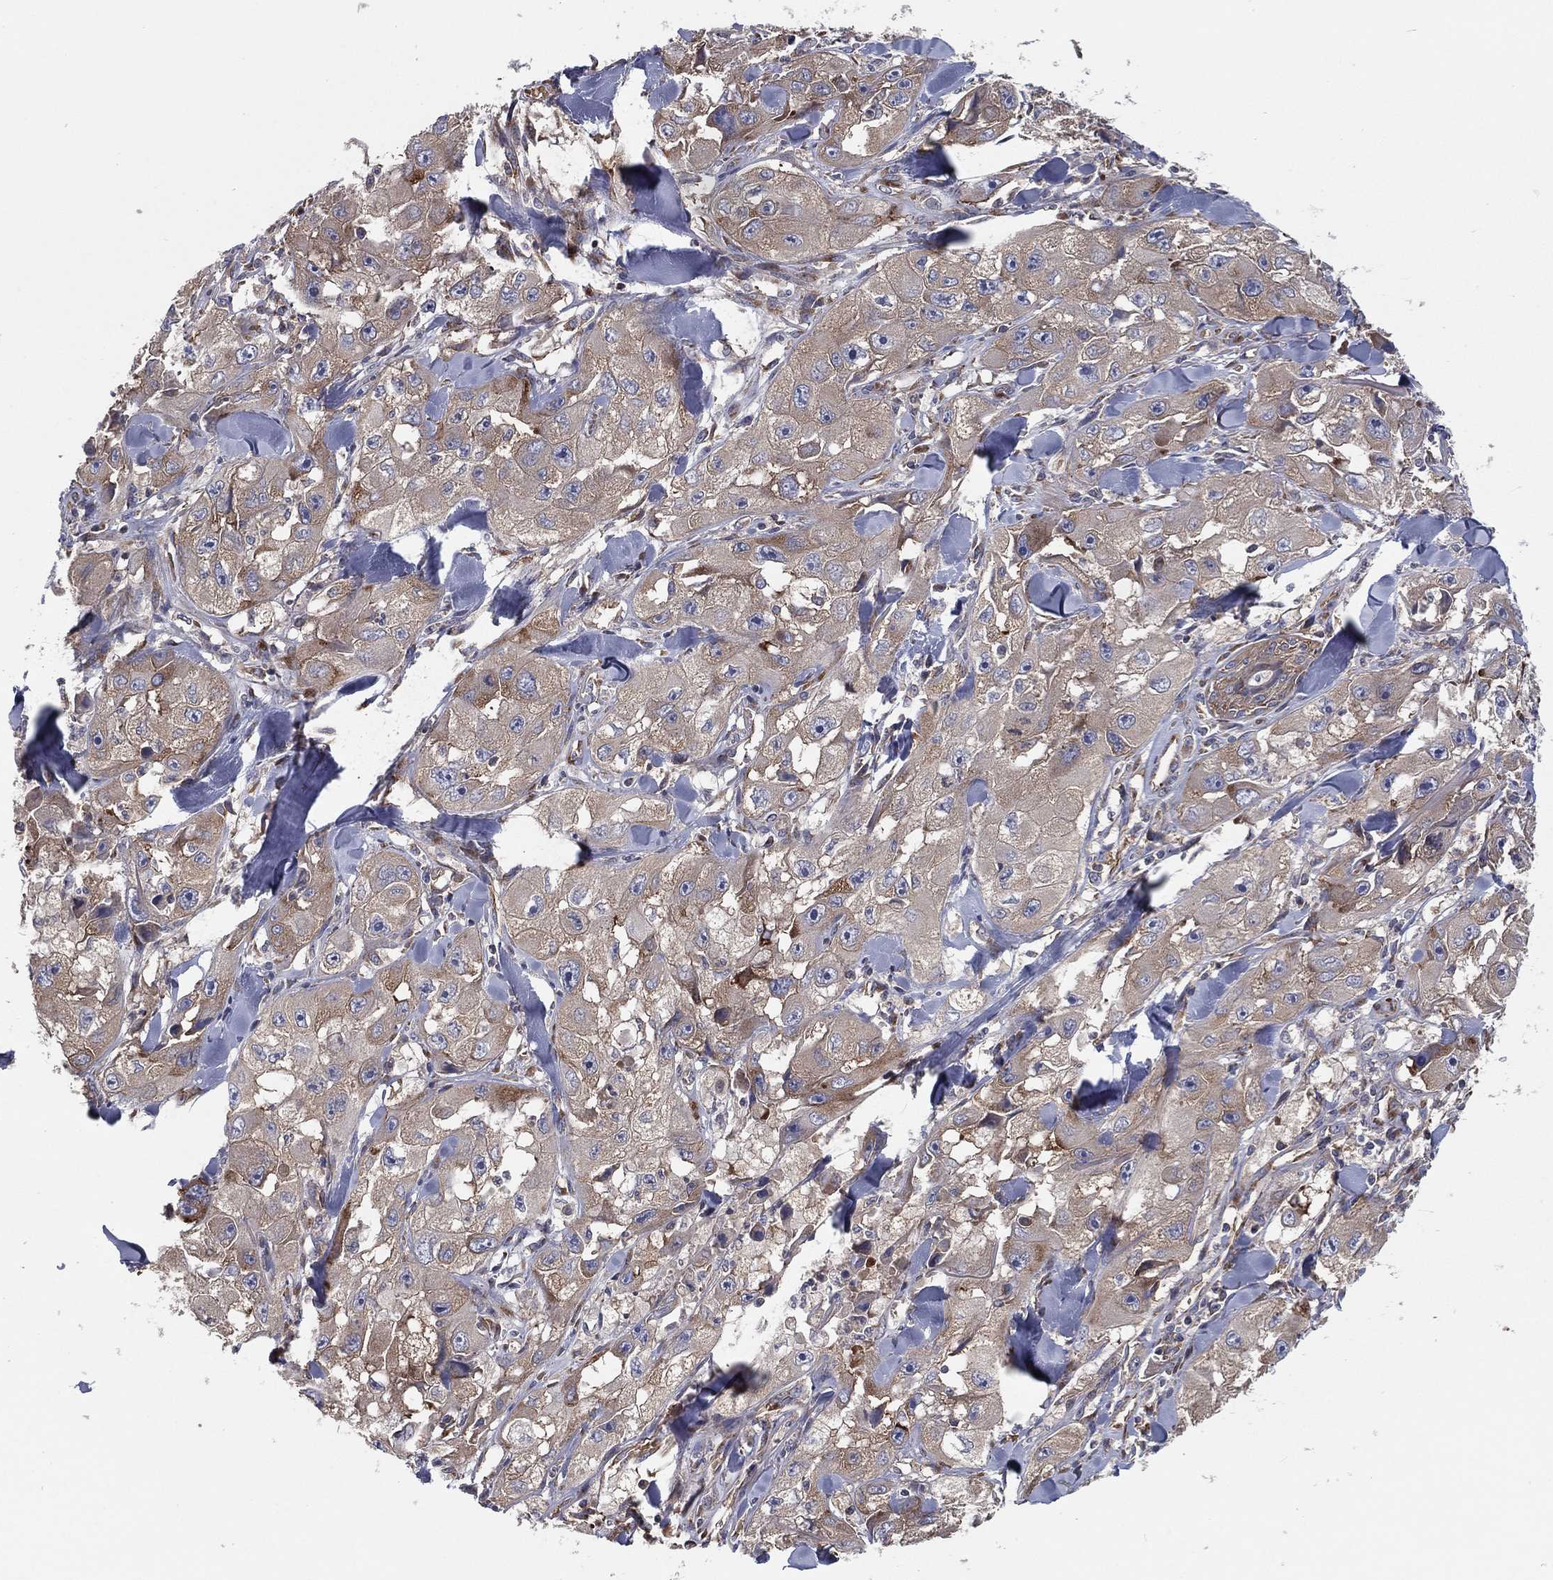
{"staining": {"intensity": "negative", "quantity": "none", "location": "none"}, "tissue": "skin cancer", "cell_type": "Tumor cells", "image_type": "cancer", "snomed": [{"axis": "morphology", "description": "Squamous cell carcinoma, NOS"}, {"axis": "topography", "description": "Skin"}, {"axis": "topography", "description": "Subcutis"}], "caption": "Immunohistochemistry histopathology image of human skin squamous cell carcinoma stained for a protein (brown), which demonstrates no staining in tumor cells.", "gene": "EIF2B5", "patient": {"sex": "male", "age": 73}}